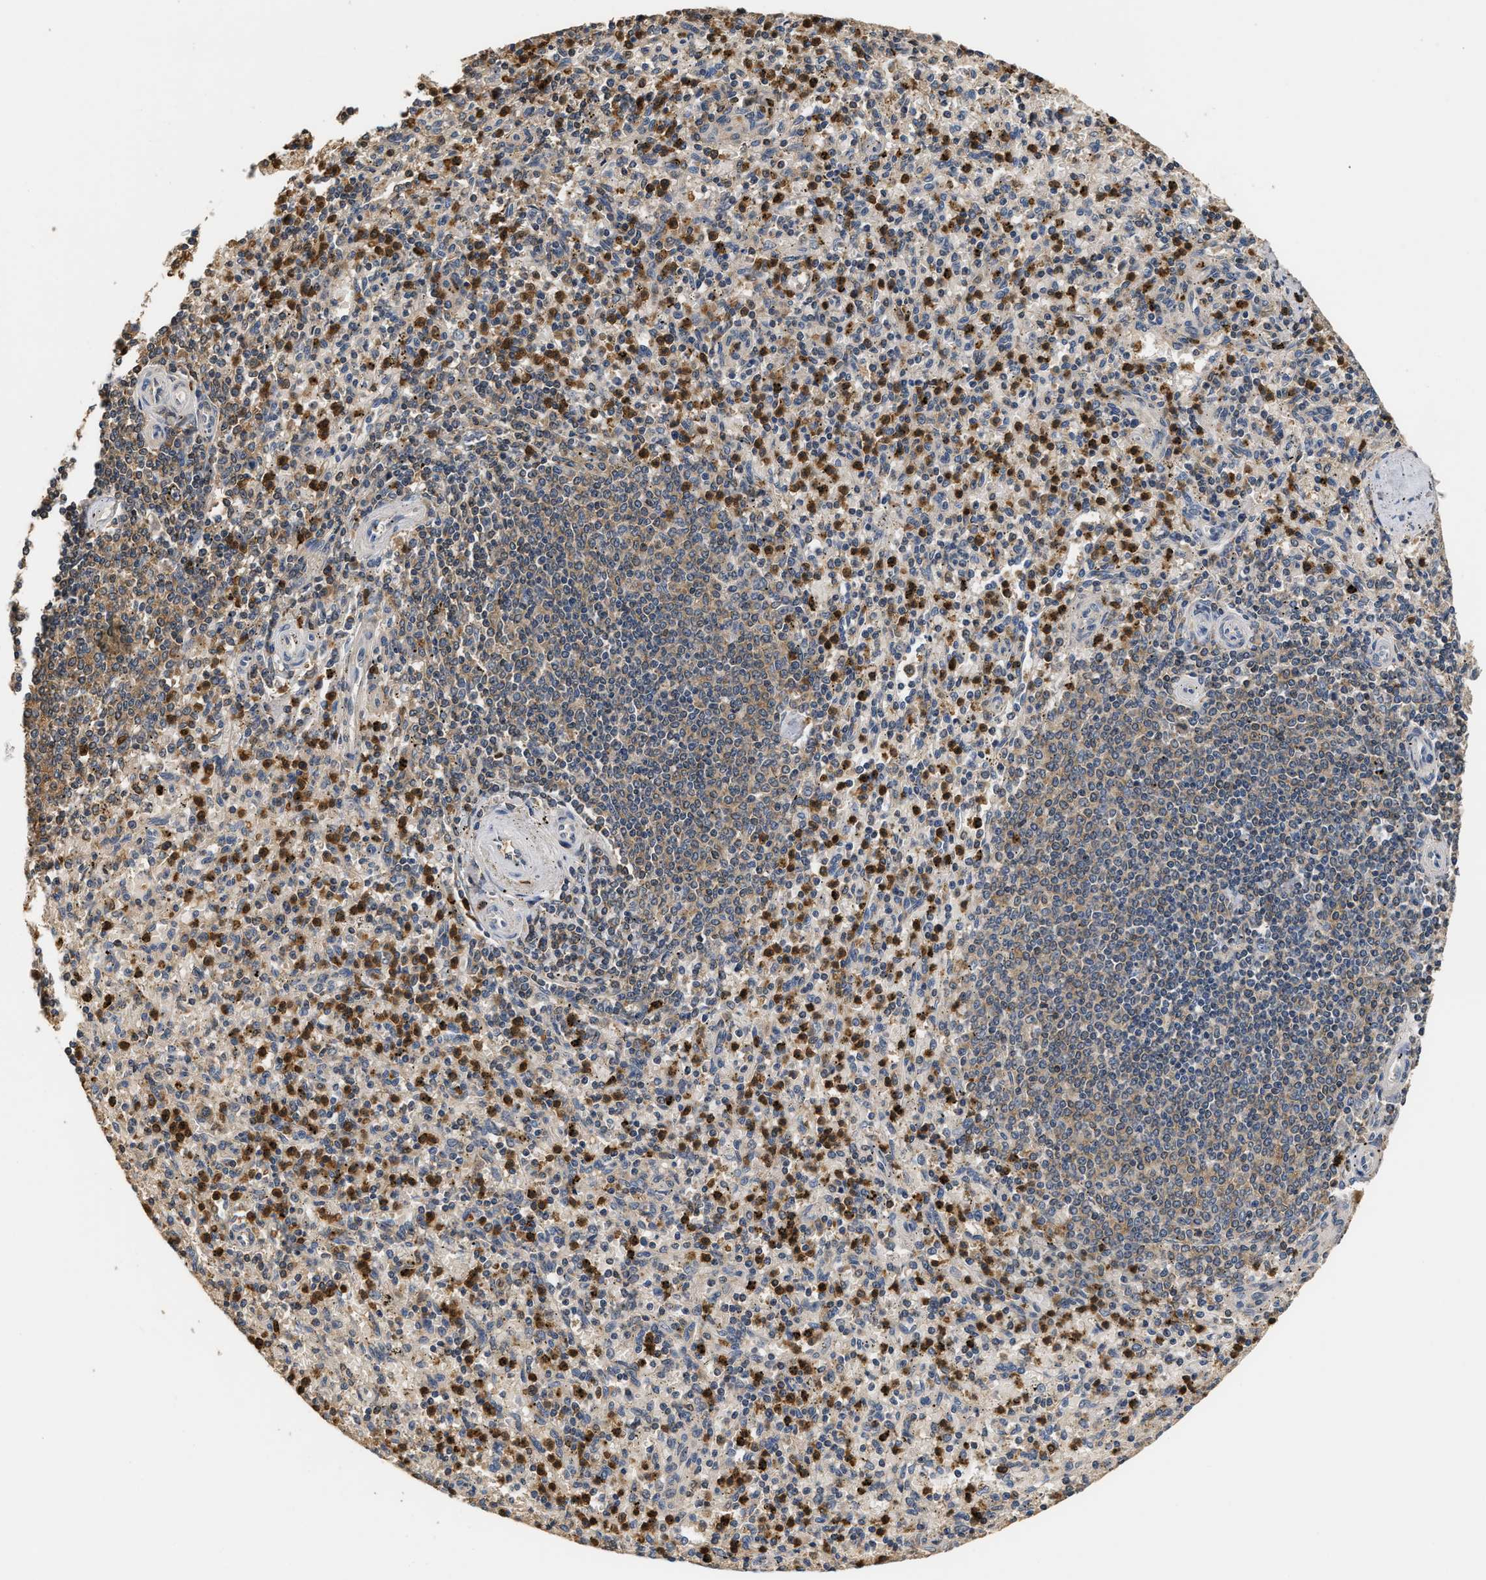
{"staining": {"intensity": "moderate", "quantity": "25%-75%", "location": "cytoplasmic/membranous"}, "tissue": "spleen", "cell_type": "Cells in red pulp", "image_type": "normal", "snomed": [{"axis": "morphology", "description": "Normal tissue, NOS"}, {"axis": "topography", "description": "Spleen"}], "caption": "Brown immunohistochemical staining in benign human spleen displays moderate cytoplasmic/membranous expression in approximately 25%-75% of cells in red pulp.", "gene": "GPI", "patient": {"sex": "male", "age": 72}}